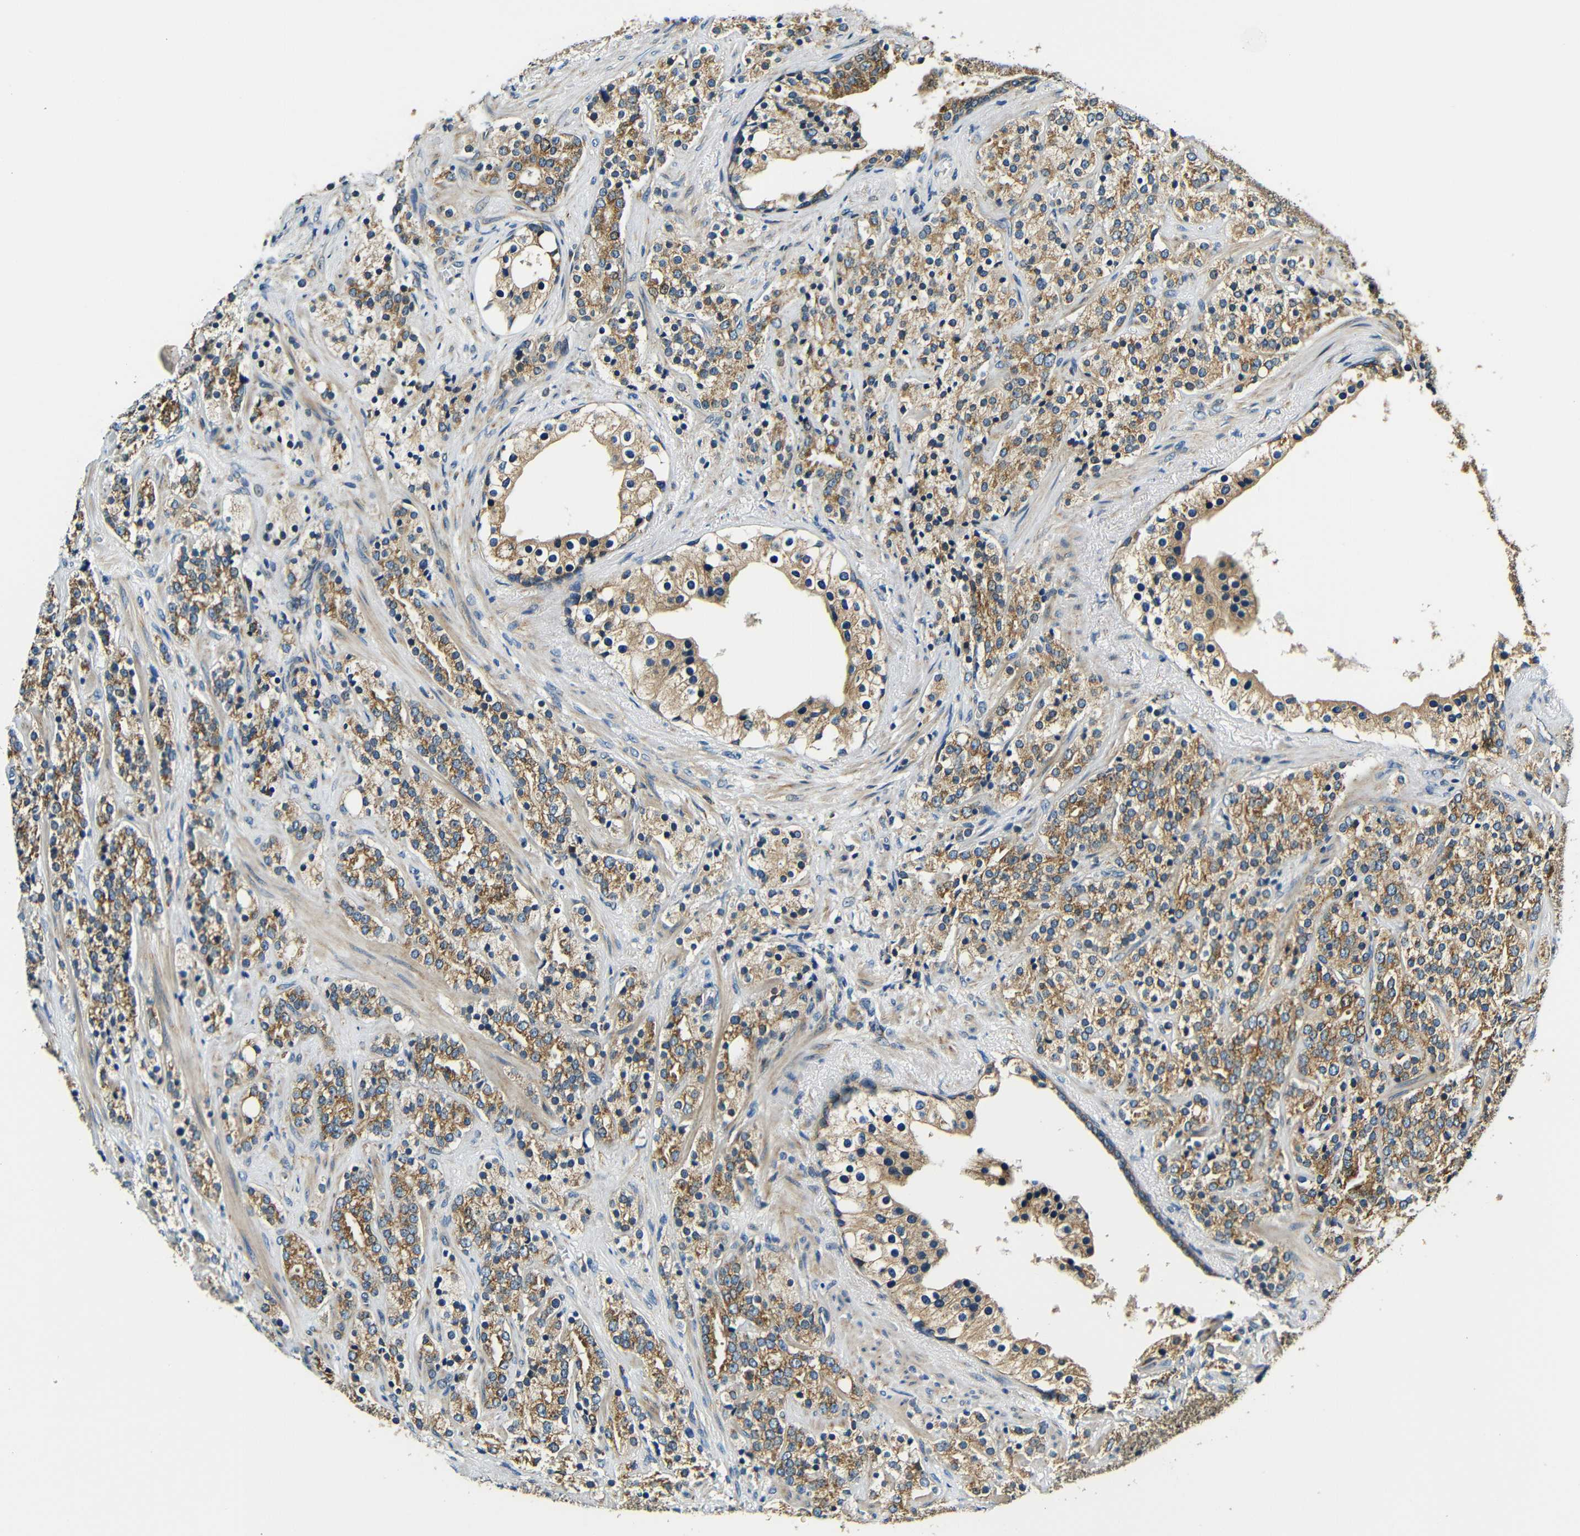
{"staining": {"intensity": "strong", "quantity": ">75%", "location": "cytoplasmic/membranous"}, "tissue": "prostate cancer", "cell_type": "Tumor cells", "image_type": "cancer", "snomed": [{"axis": "morphology", "description": "Adenocarcinoma, High grade"}, {"axis": "topography", "description": "Prostate"}], "caption": "Protein positivity by immunohistochemistry (IHC) demonstrates strong cytoplasmic/membranous expression in about >75% of tumor cells in prostate cancer (adenocarcinoma (high-grade)).", "gene": "VAPB", "patient": {"sex": "male", "age": 71}}